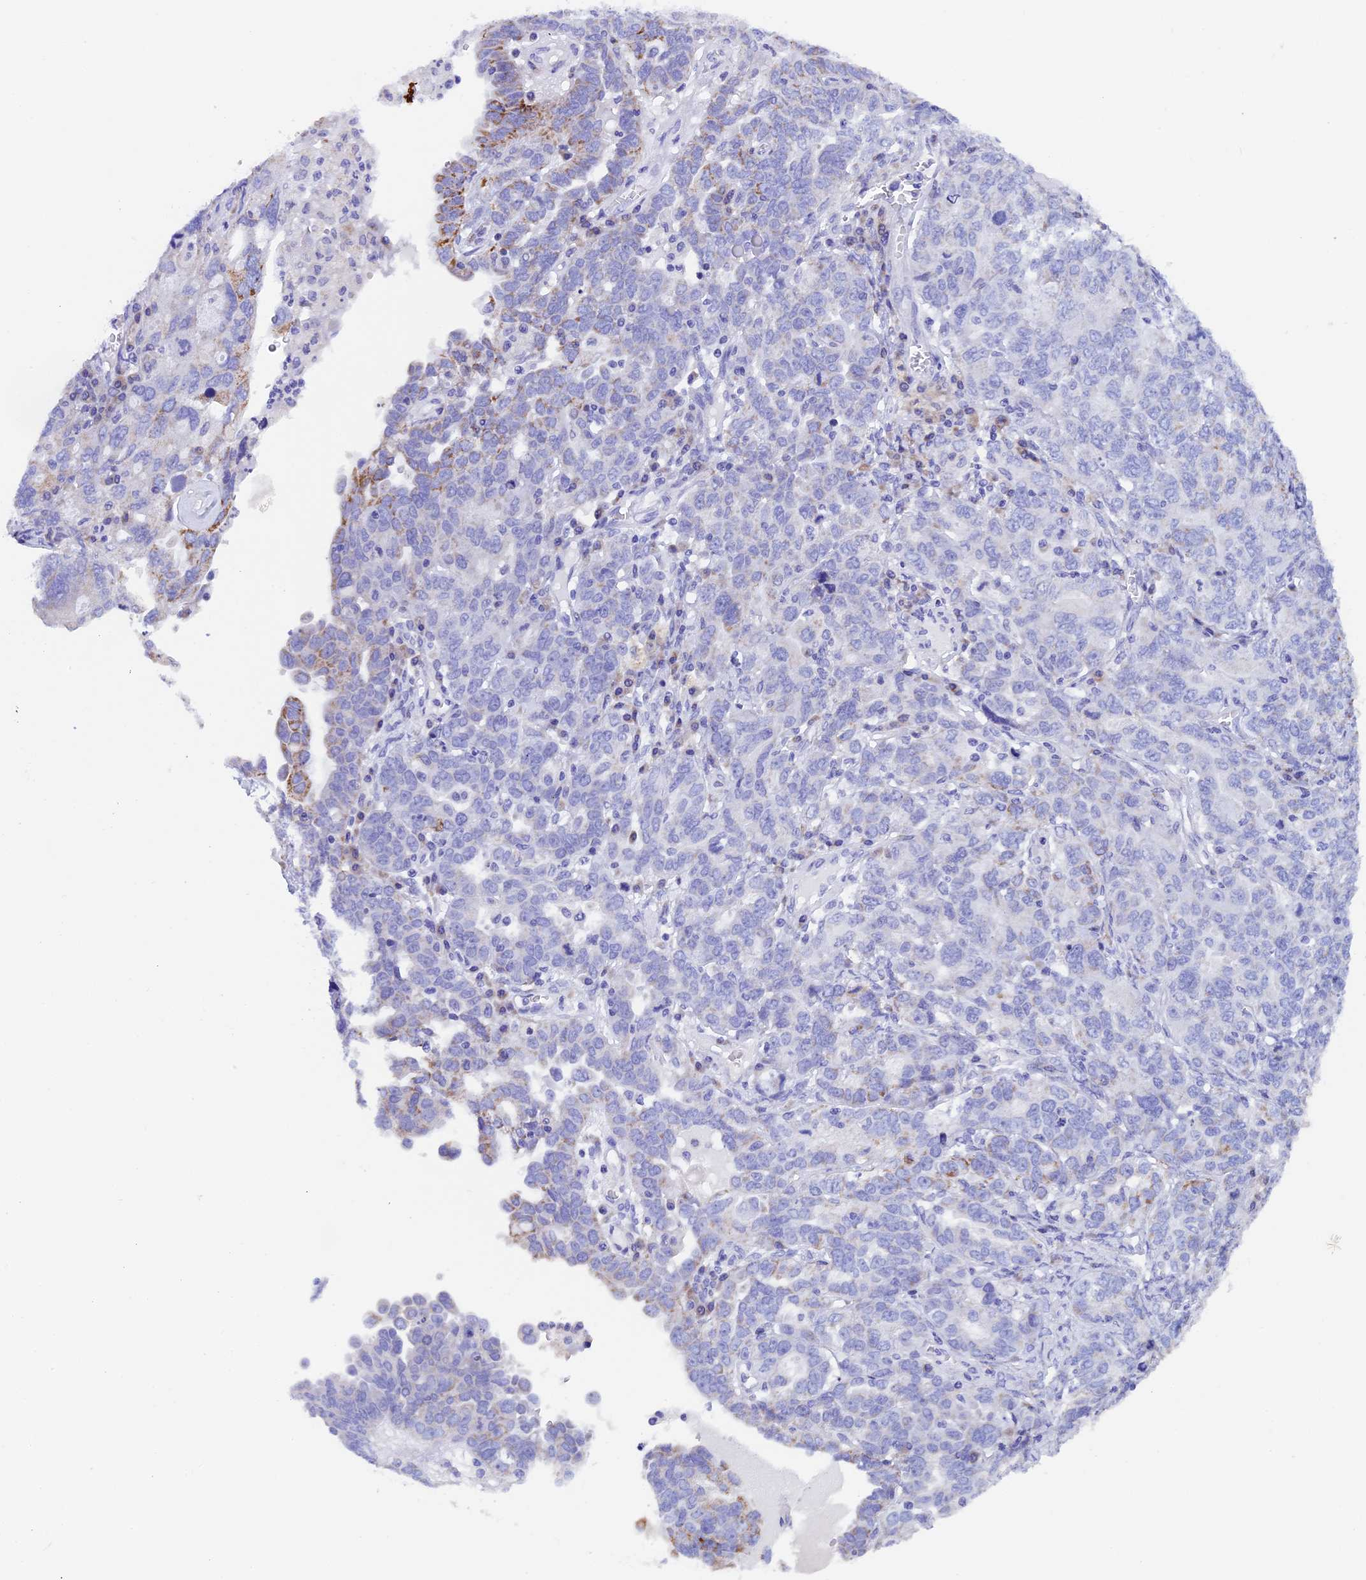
{"staining": {"intensity": "moderate", "quantity": "<25%", "location": "cytoplasmic/membranous"}, "tissue": "ovarian cancer", "cell_type": "Tumor cells", "image_type": "cancer", "snomed": [{"axis": "morphology", "description": "Carcinoma, endometroid"}, {"axis": "topography", "description": "Ovary"}], "caption": "About <25% of tumor cells in human ovarian cancer reveal moderate cytoplasmic/membranous protein positivity as visualized by brown immunohistochemical staining.", "gene": "SLC8B1", "patient": {"sex": "female", "age": 62}}